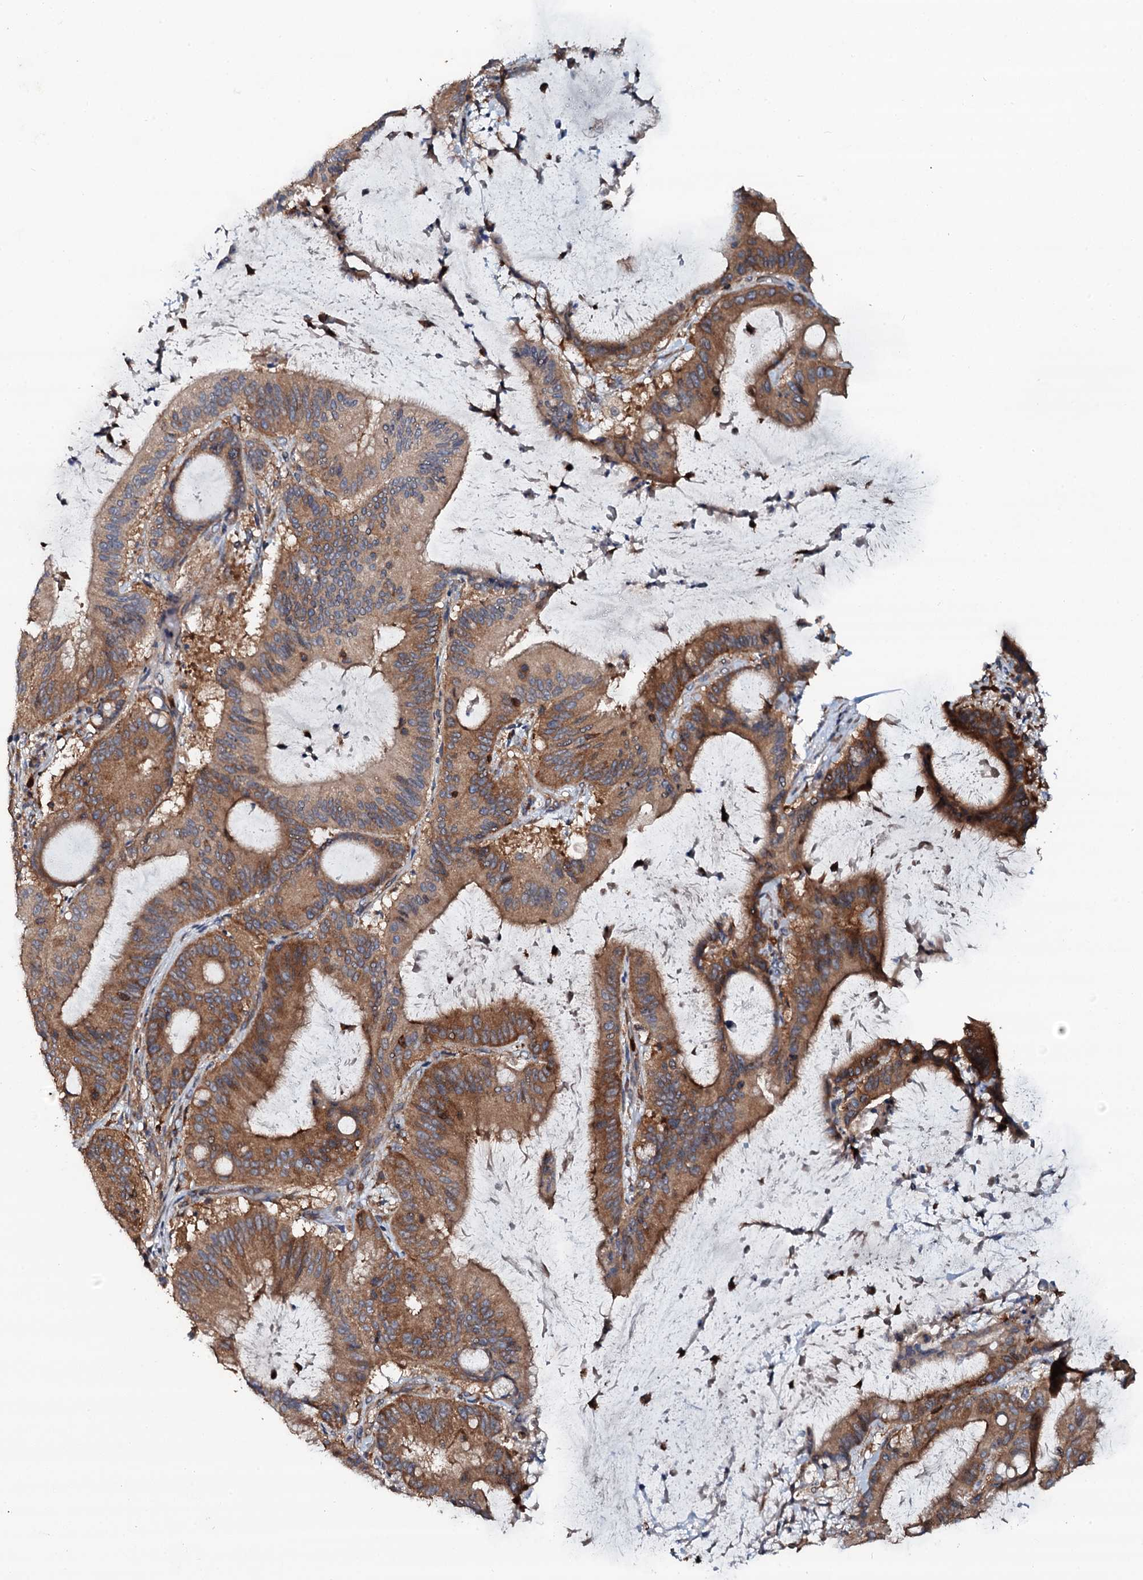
{"staining": {"intensity": "moderate", "quantity": ">75%", "location": "cytoplasmic/membranous"}, "tissue": "liver cancer", "cell_type": "Tumor cells", "image_type": "cancer", "snomed": [{"axis": "morphology", "description": "Normal tissue, NOS"}, {"axis": "morphology", "description": "Cholangiocarcinoma"}, {"axis": "topography", "description": "Liver"}, {"axis": "topography", "description": "Peripheral nerve tissue"}], "caption": "DAB (3,3'-diaminobenzidine) immunohistochemical staining of human liver cholangiocarcinoma exhibits moderate cytoplasmic/membranous protein expression in approximately >75% of tumor cells. Immunohistochemistry (ihc) stains the protein in brown and the nuclei are stained blue.", "gene": "GRK2", "patient": {"sex": "female", "age": 73}}